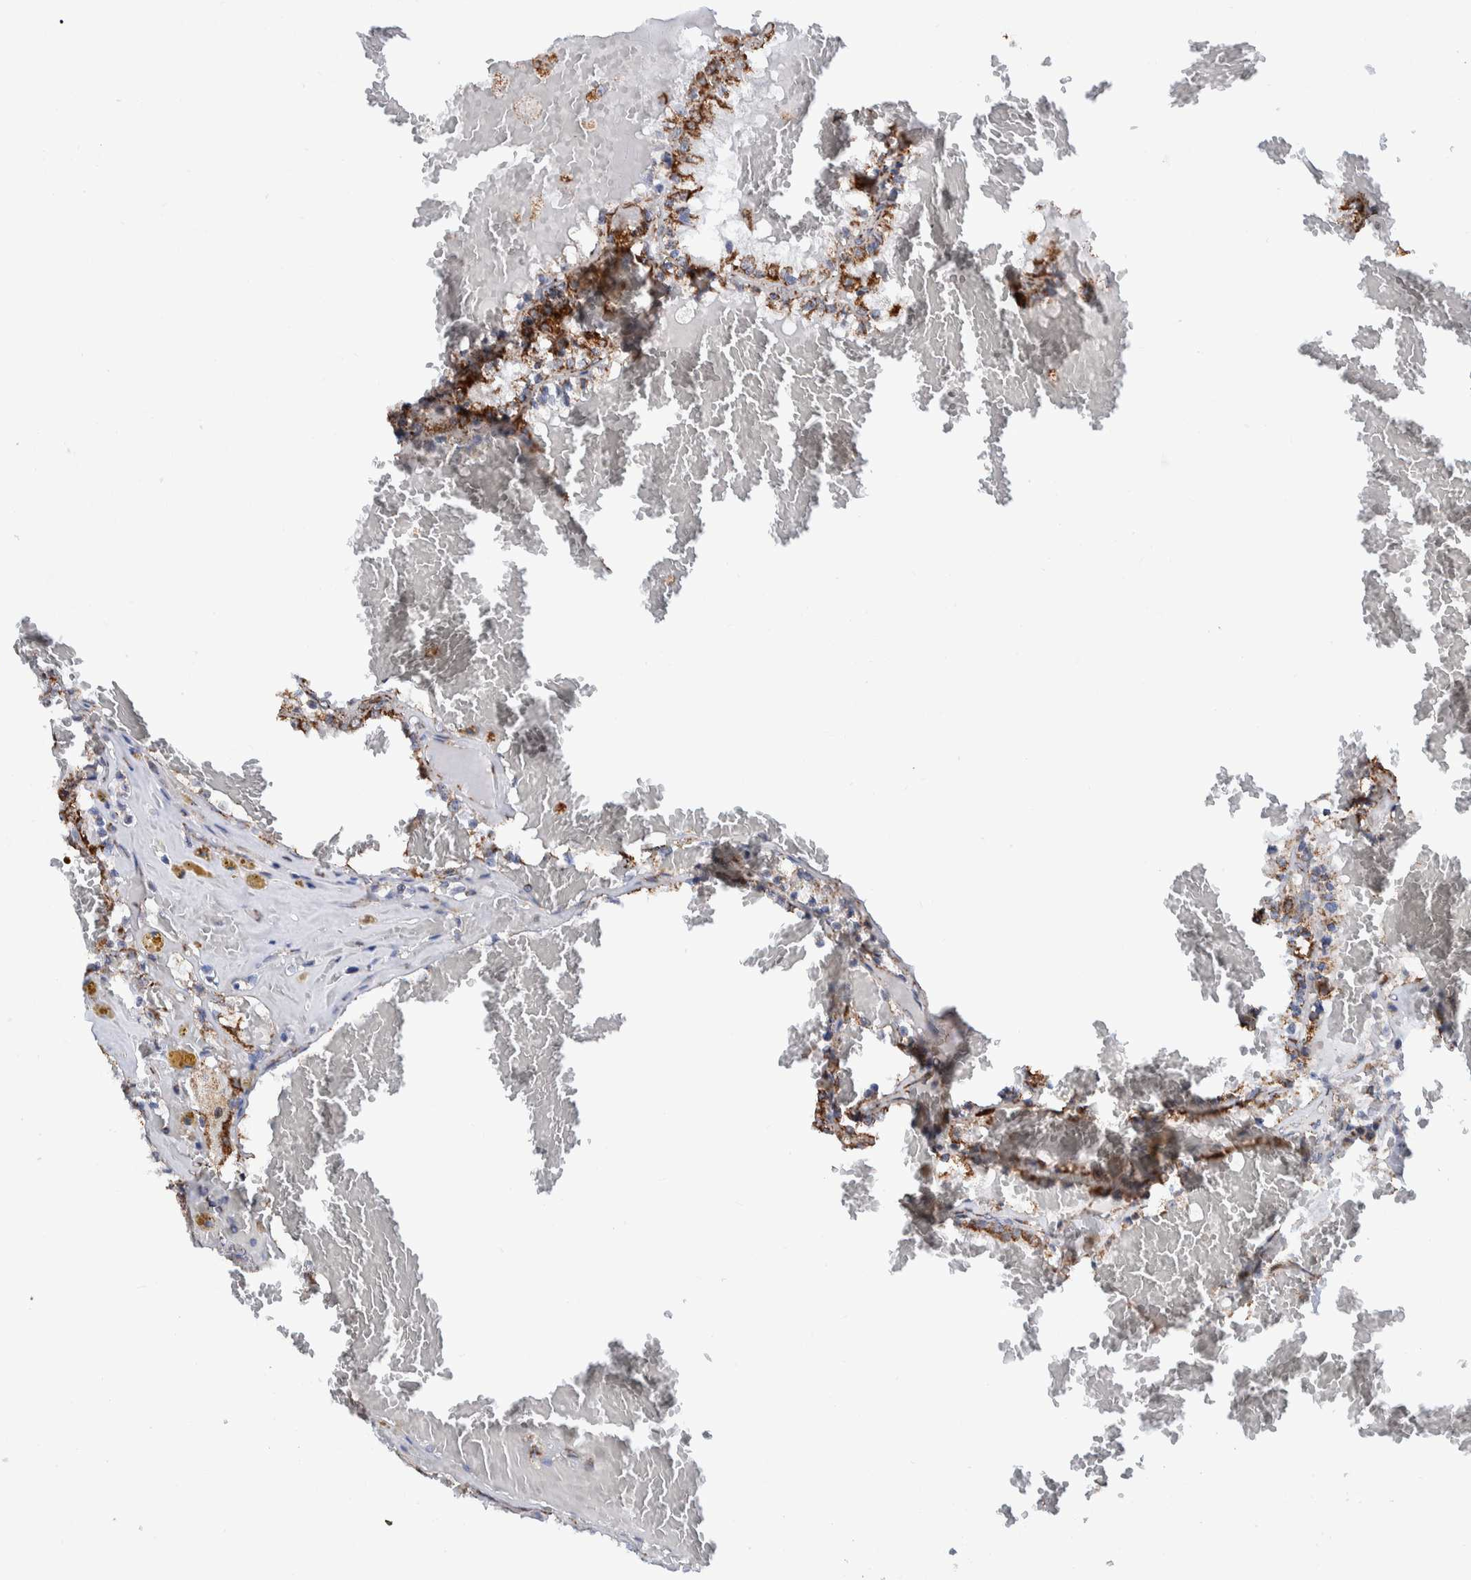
{"staining": {"intensity": "moderate", "quantity": "25%-75%", "location": "cytoplasmic/membranous"}, "tissue": "renal cancer", "cell_type": "Tumor cells", "image_type": "cancer", "snomed": [{"axis": "morphology", "description": "Adenocarcinoma, NOS"}, {"axis": "topography", "description": "Kidney"}], "caption": "About 25%-75% of tumor cells in human adenocarcinoma (renal) reveal moderate cytoplasmic/membranous protein expression as visualized by brown immunohistochemical staining.", "gene": "DECR1", "patient": {"sex": "female", "age": 56}}